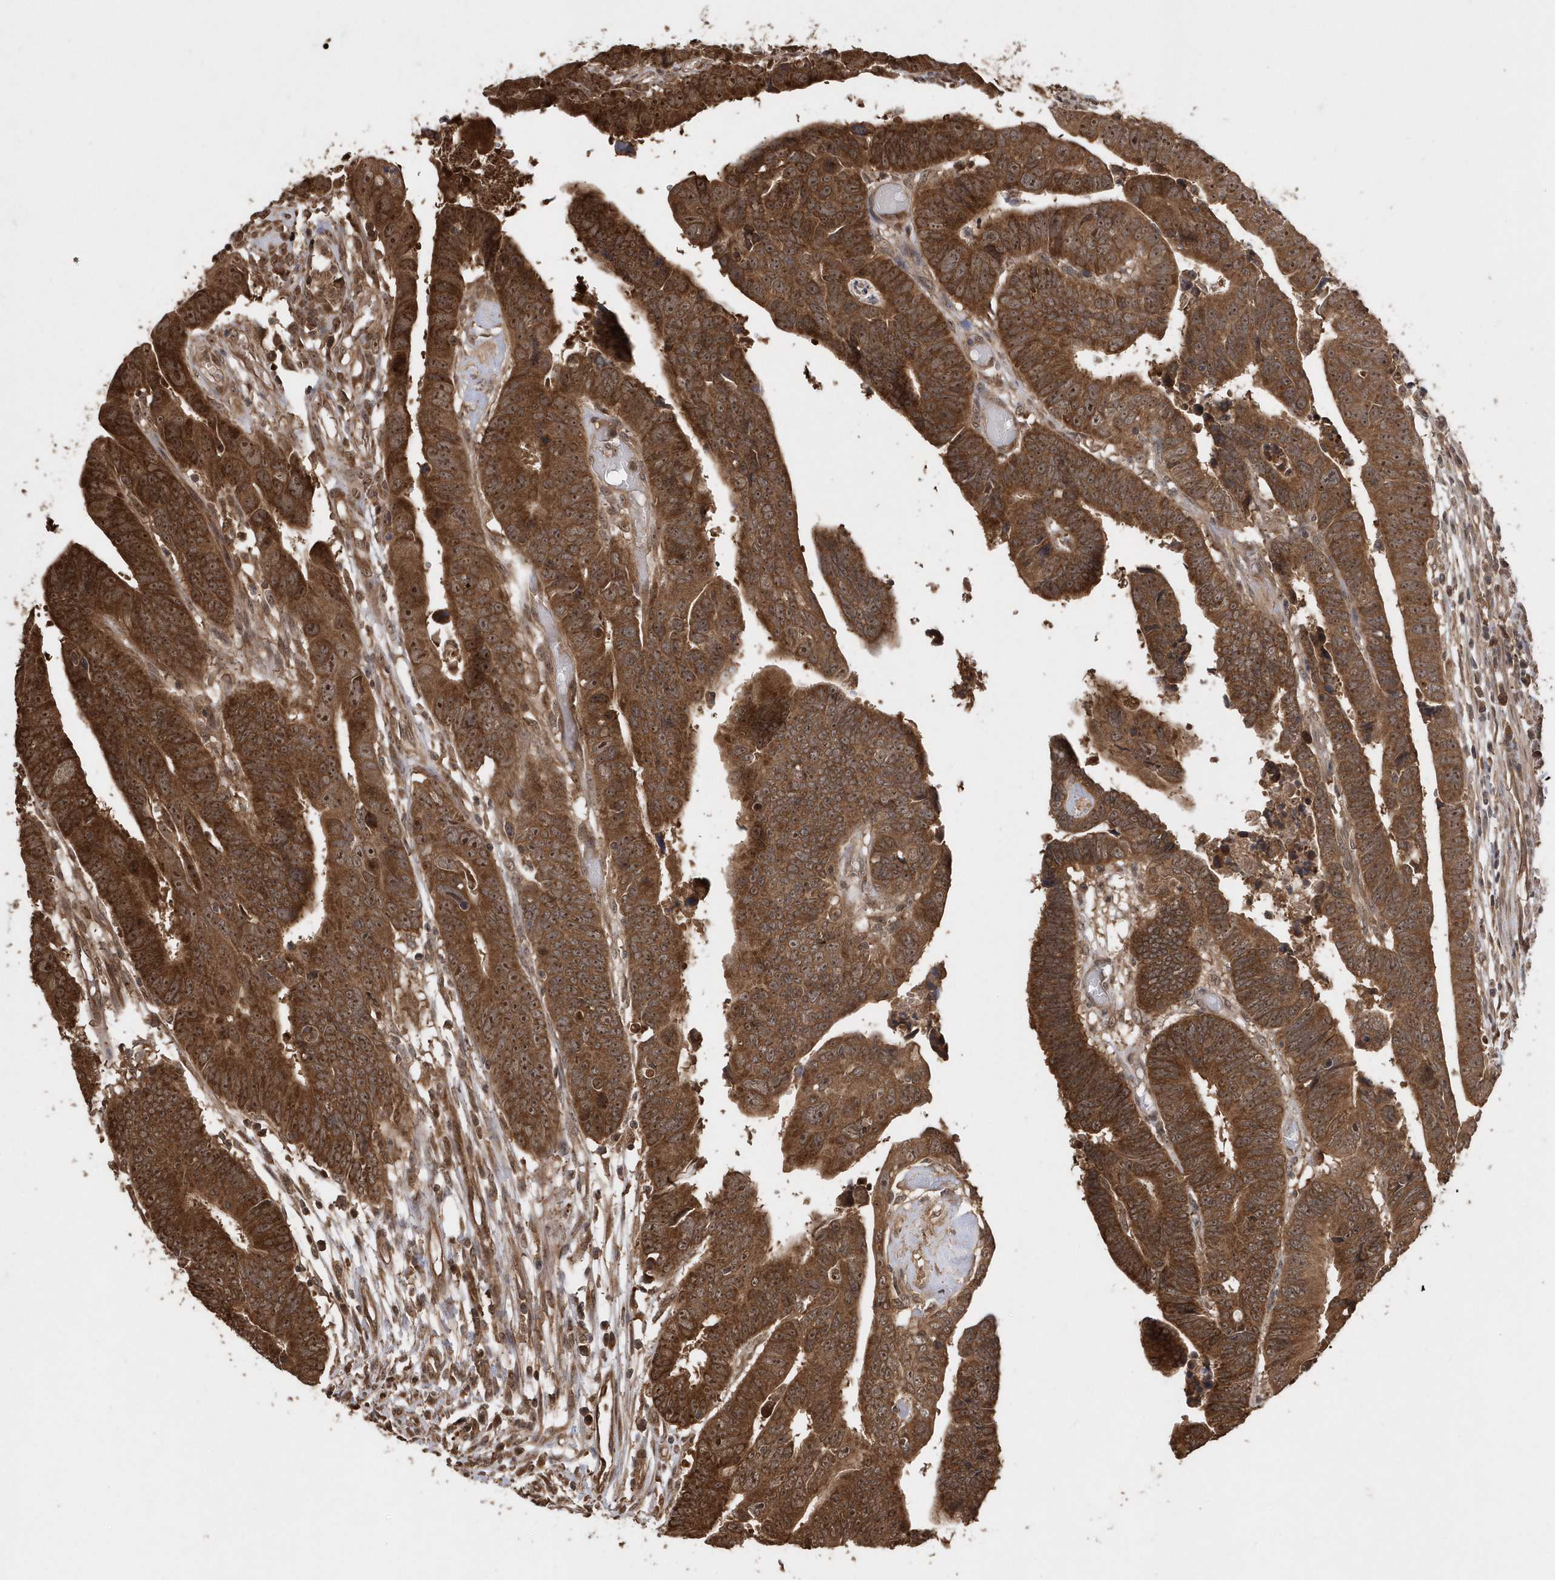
{"staining": {"intensity": "strong", "quantity": ">75%", "location": "cytoplasmic/membranous,nuclear"}, "tissue": "colorectal cancer", "cell_type": "Tumor cells", "image_type": "cancer", "snomed": [{"axis": "morphology", "description": "Adenocarcinoma, NOS"}, {"axis": "topography", "description": "Rectum"}], "caption": "Strong cytoplasmic/membranous and nuclear positivity for a protein is present in approximately >75% of tumor cells of colorectal adenocarcinoma using immunohistochemistry.", "gene": "WASHC5", "patient": {"sex": "female", "age": 65}}